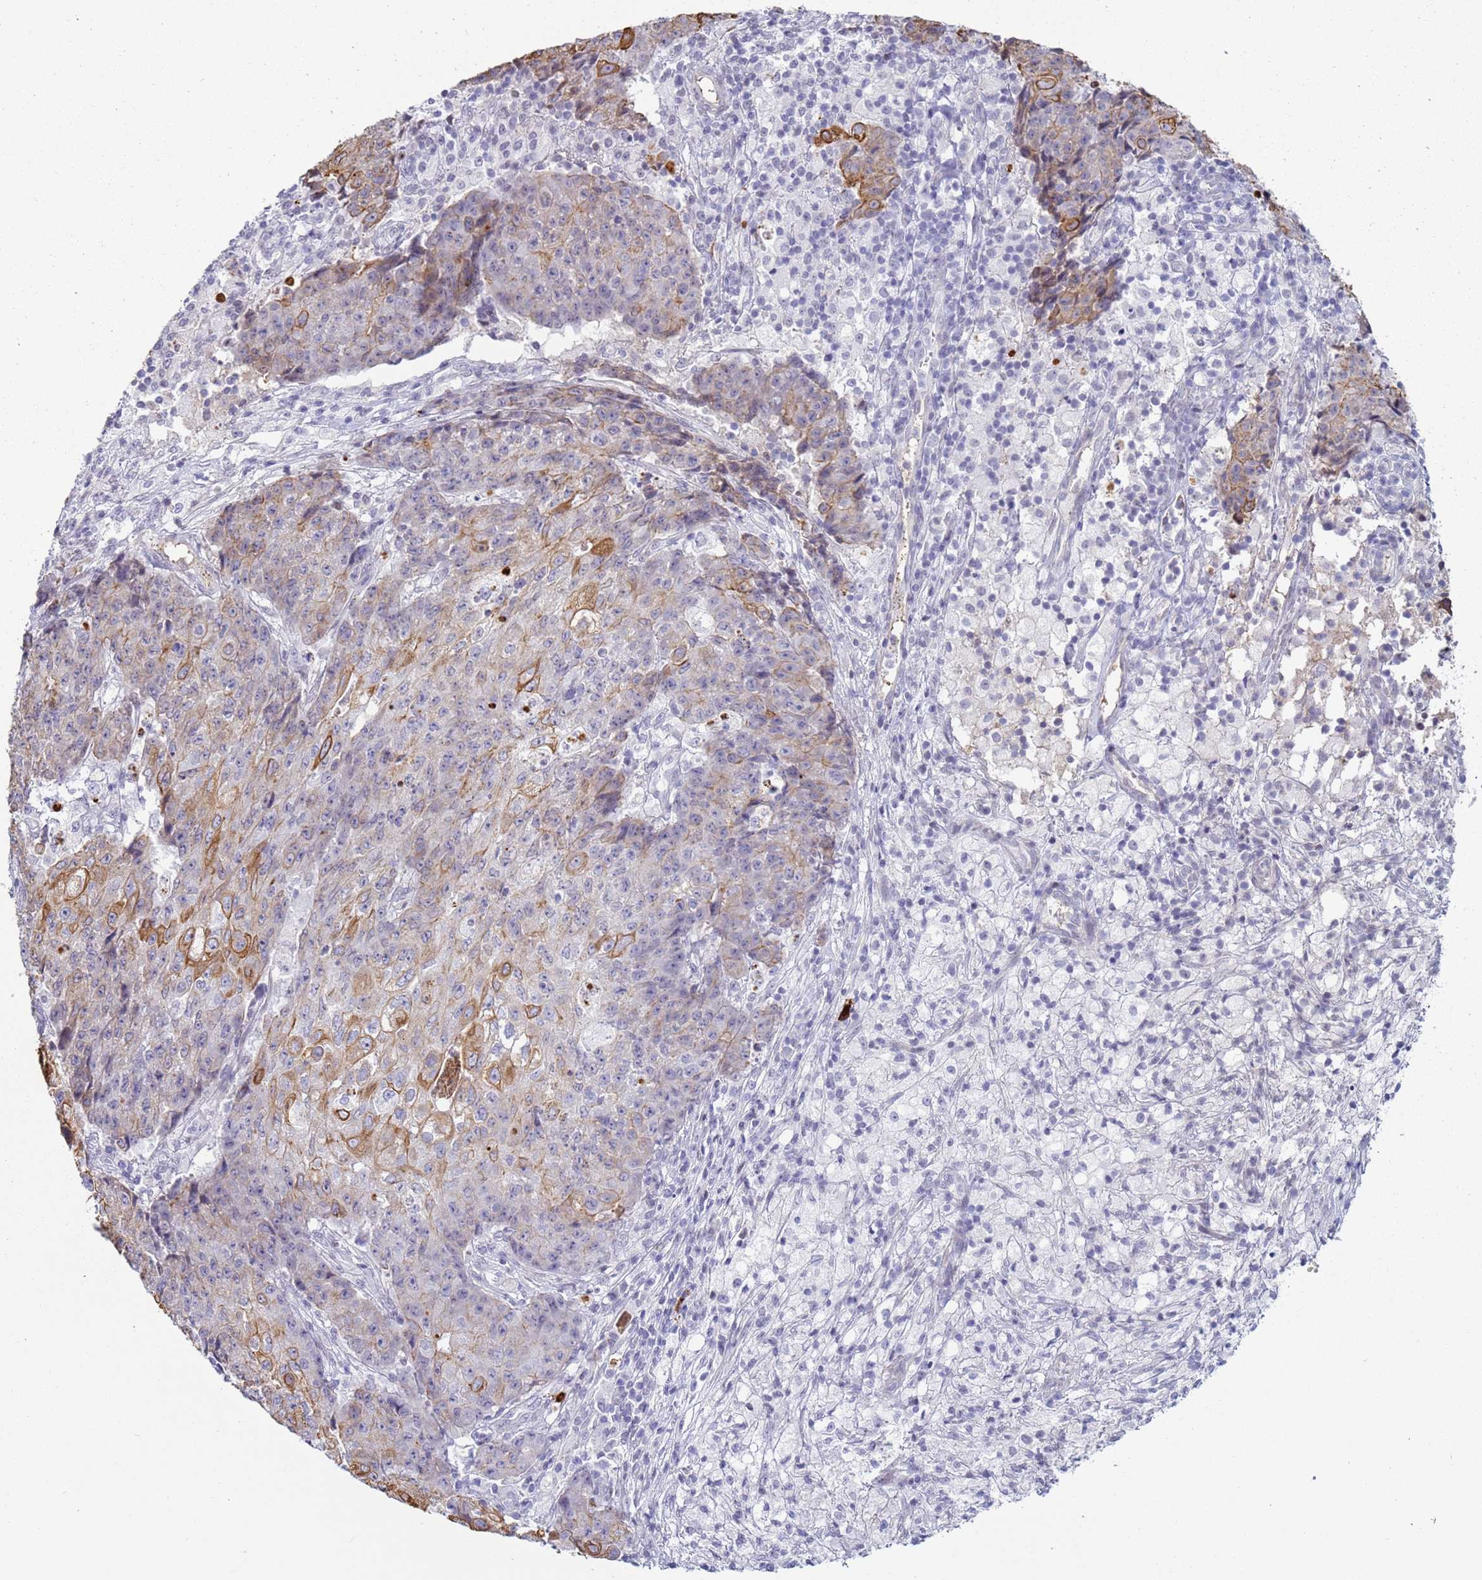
{"staining": {"intensity": "moderate", "quantity": "<25%", "location": "cytoplasmic/membranous"}, "tissue": "ovarian cancer", "cell_type": "Tumor cells", "image_type": "cancer", "snomed": [{"axis": "morphology", "description": "Carcinoma, endometroid"}, {"axis": "topography", "description": "Ovary"}], "caption": "Endometroid carcinoma (ovarian) stained with IHC exhibits moderate cytoplasmic/membranous expression in about <25% of tumor cells.", "gene": "NPAP1", "patient": {"sex": "female", "age": 42}}